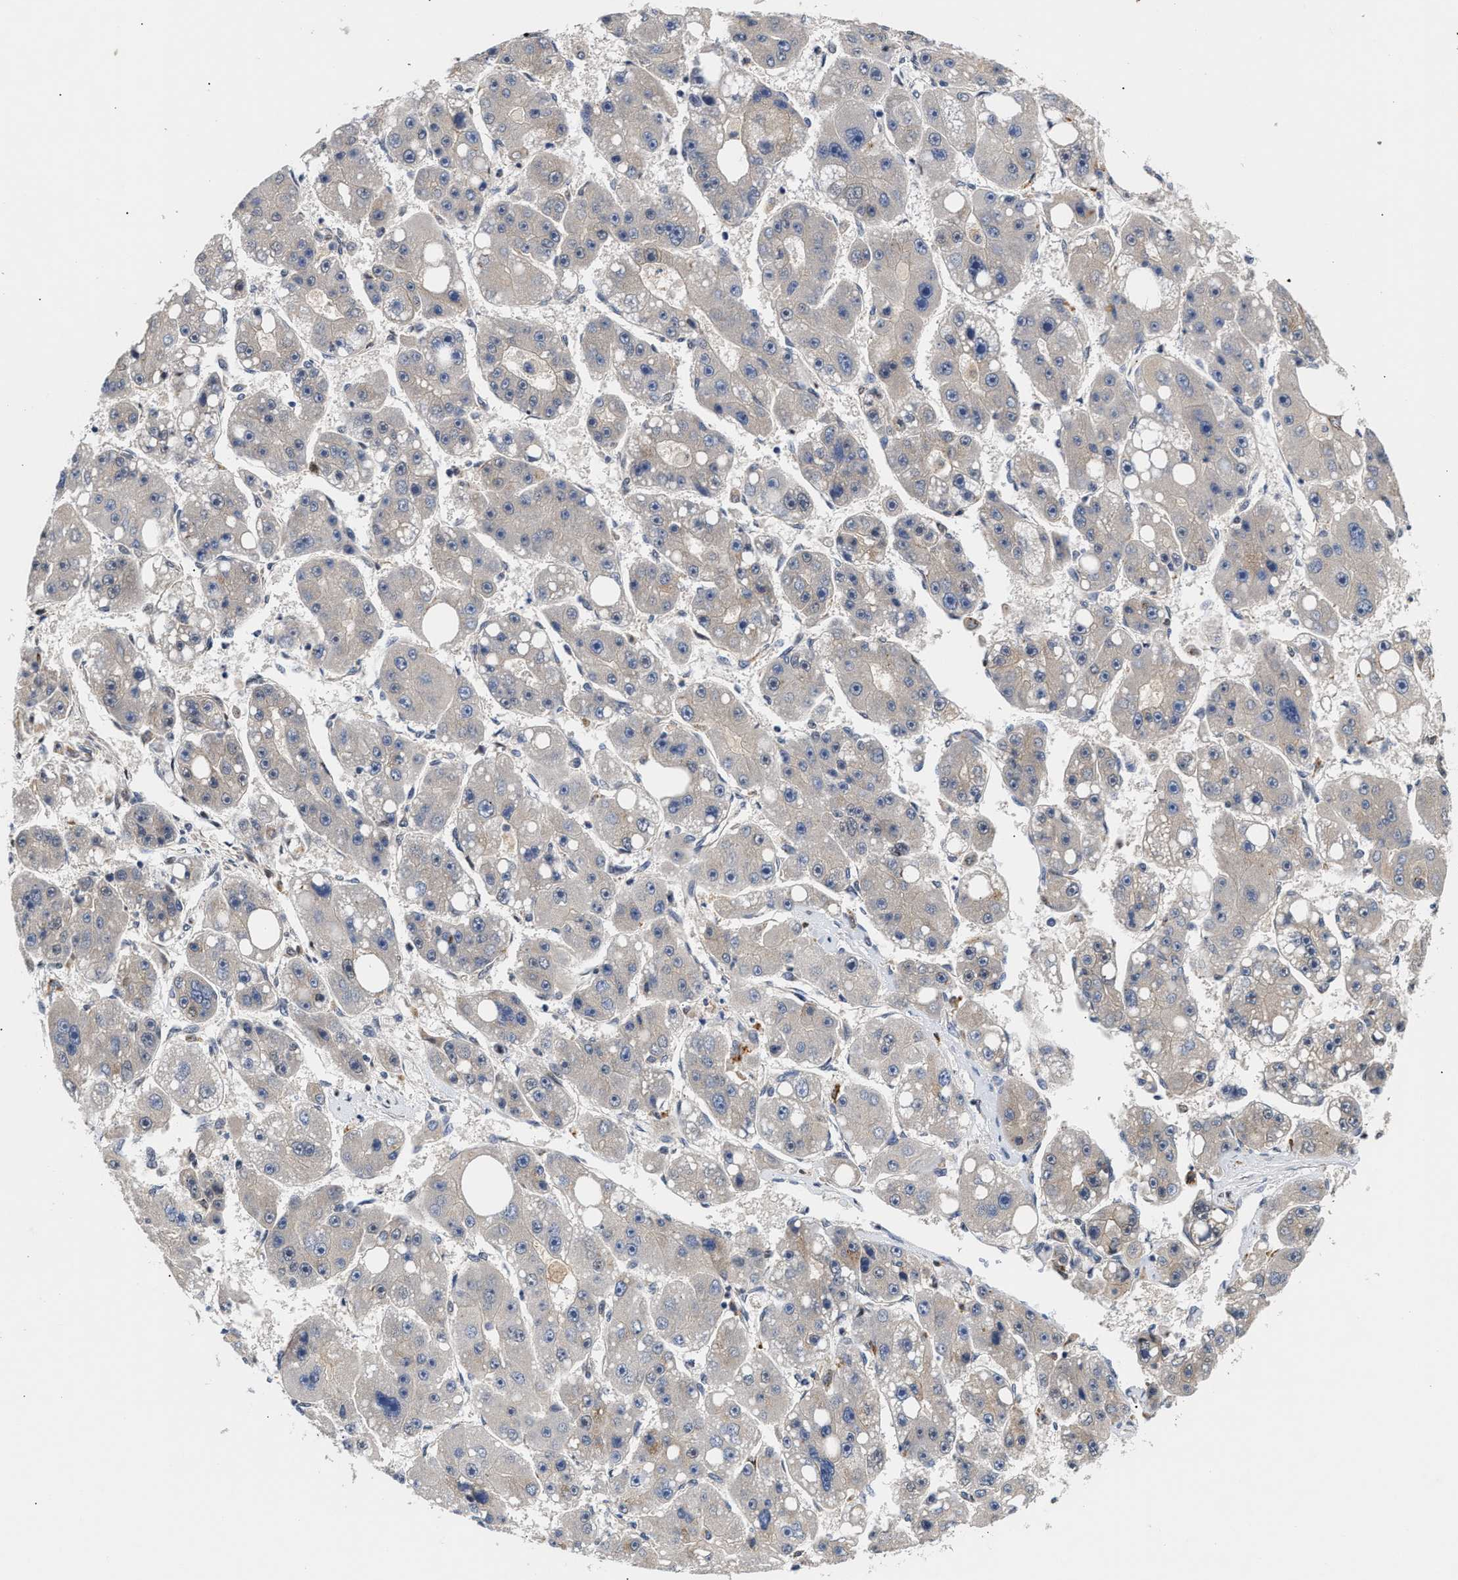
{"staining": {"intensity": "negative", "quantity": "none", "location": "none"}, "tissue": "liver cancer", "cell_type": "Tumor cells", "image_type": "cancer", "snomed": [{"axis": "morphology", "description": "Carcinoma, Hepatocellular, NOS"}, {"axis": "topography", "description": "Liver"}], "caption": "DAB (3,3'-diaminobenzidine) immunohistochemical staining of human liver hepatocellular carcinoma shows no significant staining in tumor cells.", "gene": "CCDC146", "patient": {"sex": "female", "age": 61}}